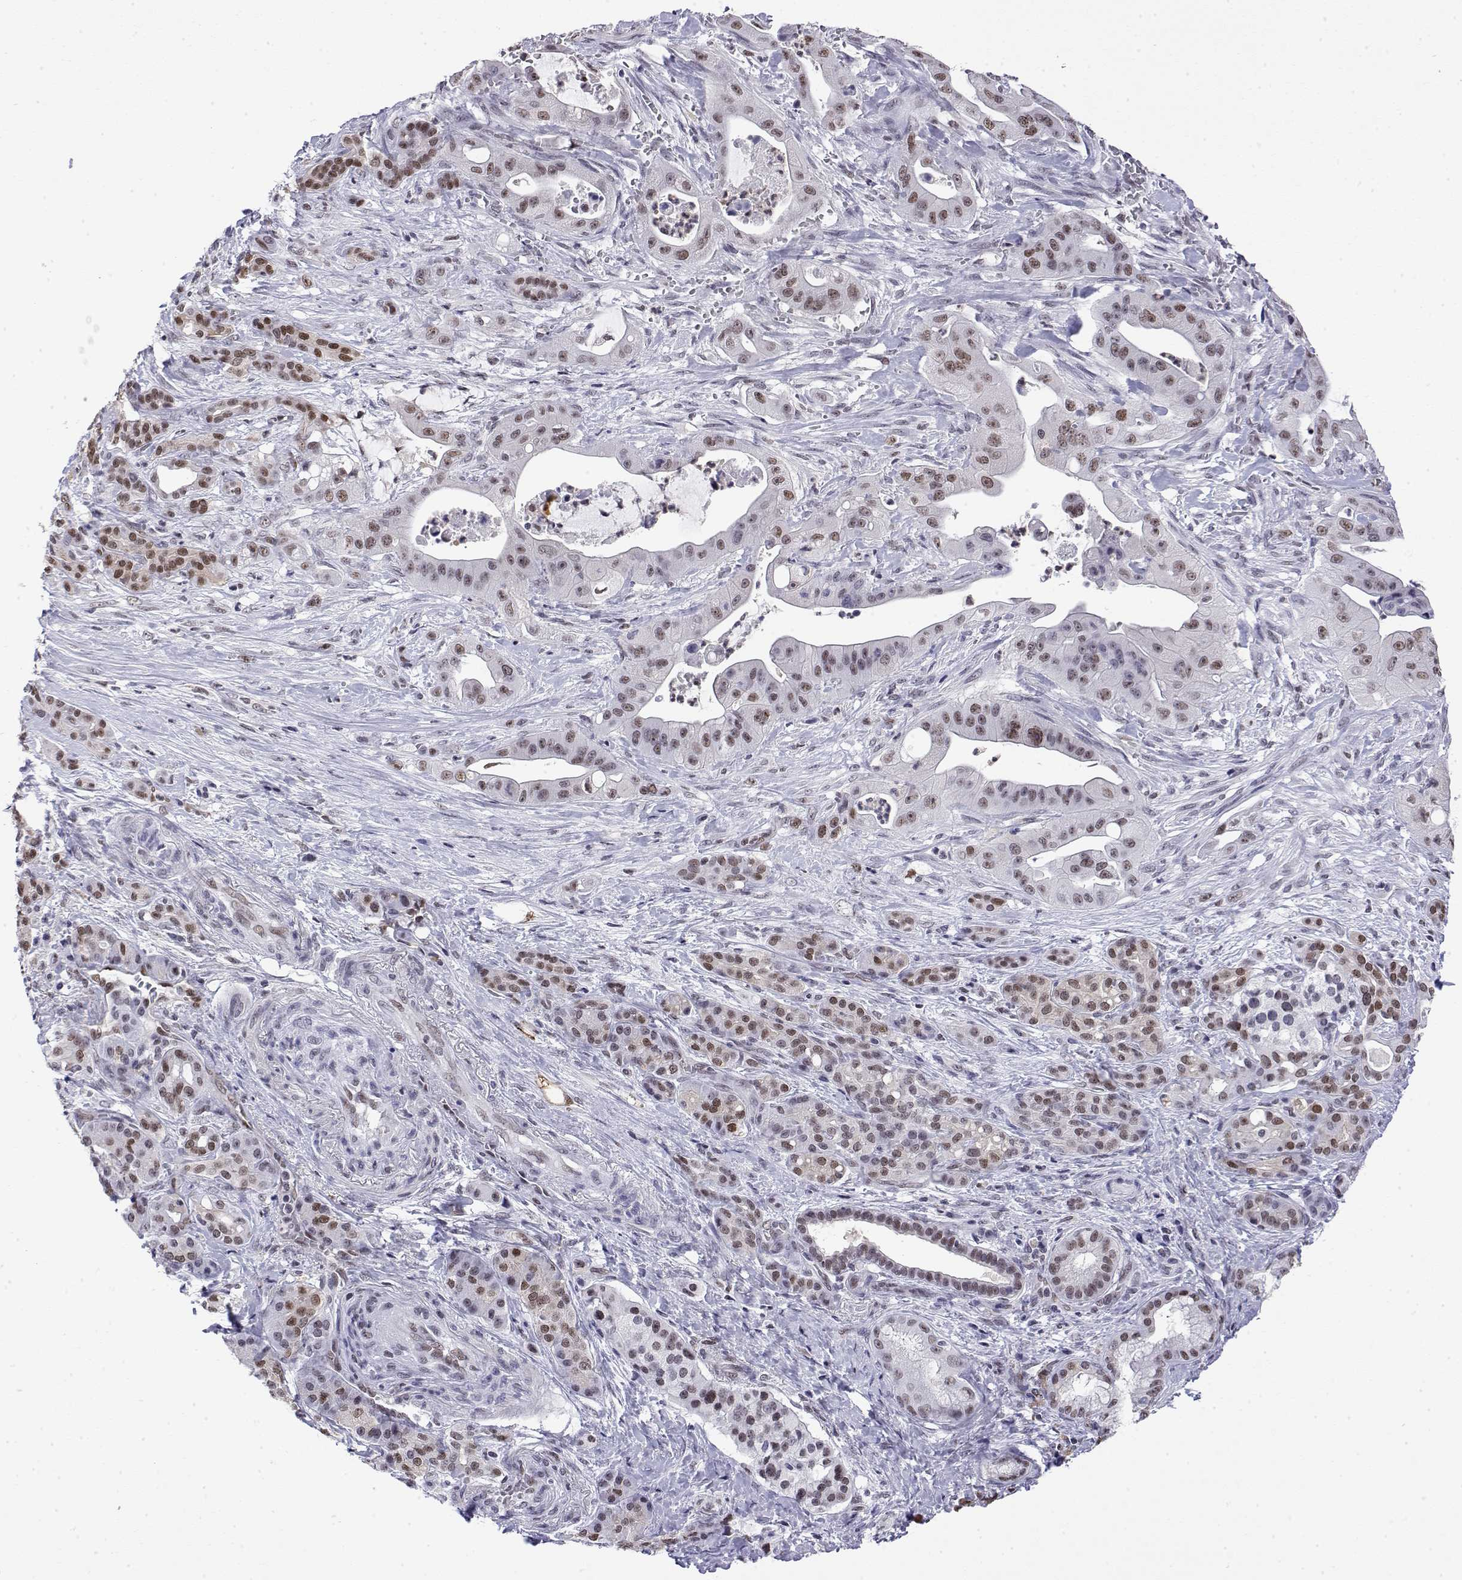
{"staining": {"intensity": "moderate", "quantity": ">75%", "location": "nuclear"}, "tissue": "pancreatic cancer", "cell_type": "Tumor cells", "image_type": "cancer", "snomed": [{"axis": "morphology", "description": "Normal tissue, NOS"}, {"axis": "morphology", "description": "Inflammation, NOS"}, {"axis": "morphology", "description": "Adenocarcinoma, NOS"}, {"axis": "topography", "description": "Pancreas"}], "caption": "A brown stain highlights moderate nuclear staining of a protein in human pancreatic cancer (adenocarcinoma) tumor cells. The protein is shown in brown color, while the nuclei are stained blue.", "gene": "POLDIP3", "patient": {"sex": "male", "age": 57}}